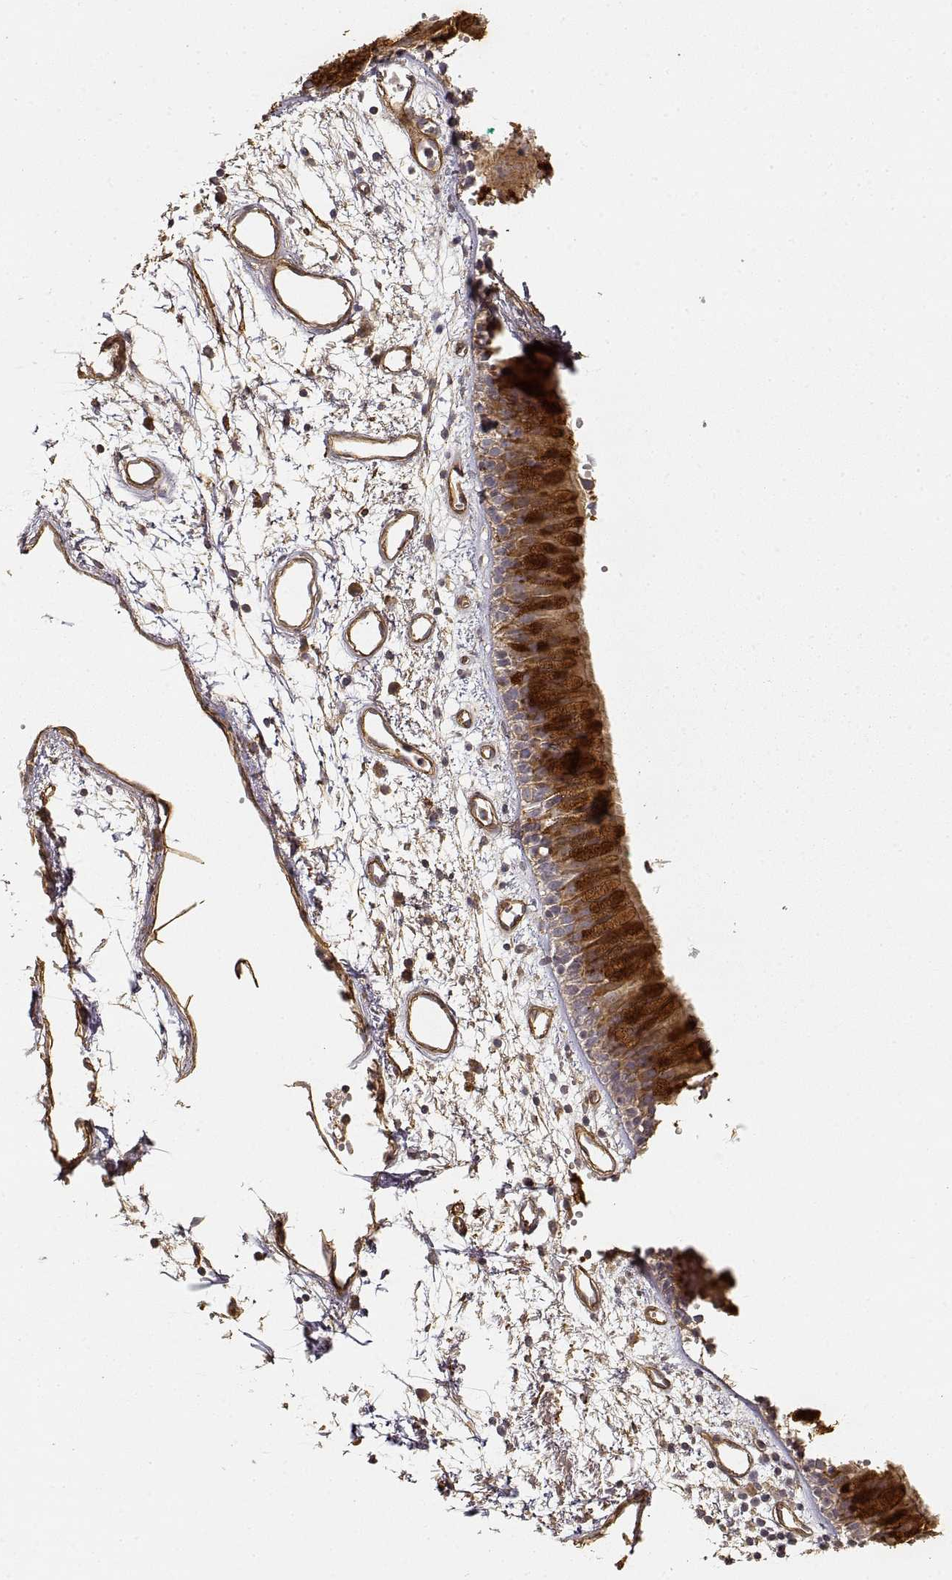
{"staining": {"intensity": "moderate", "quantity": ">75%", "location": "cytoplasmic/membranous"}, "tissue": "bronchus", "cell_type": "Respiratory epithelial cells", "image_type": "normal", "snomed": [{"axis": "morphology", "description": "Normal tissue, NOS"}, {"axis": "morphology", "description": "Squamous cell carcinoma, NOS"}, {"axis": "topography", "description": "Cartilage tissue"}, {"axis": "topography", "description": "Bronchus"}, {"axis": "topography", "description": "Lung"}], "caption": "A brown stain highlights moderate cytoplasmic/membranous staining of a protein in respiratory epithelial cells of unremarkable bronchus.", "gene": "LAMA4", "patient": {"sex": "male", "age": 66}}